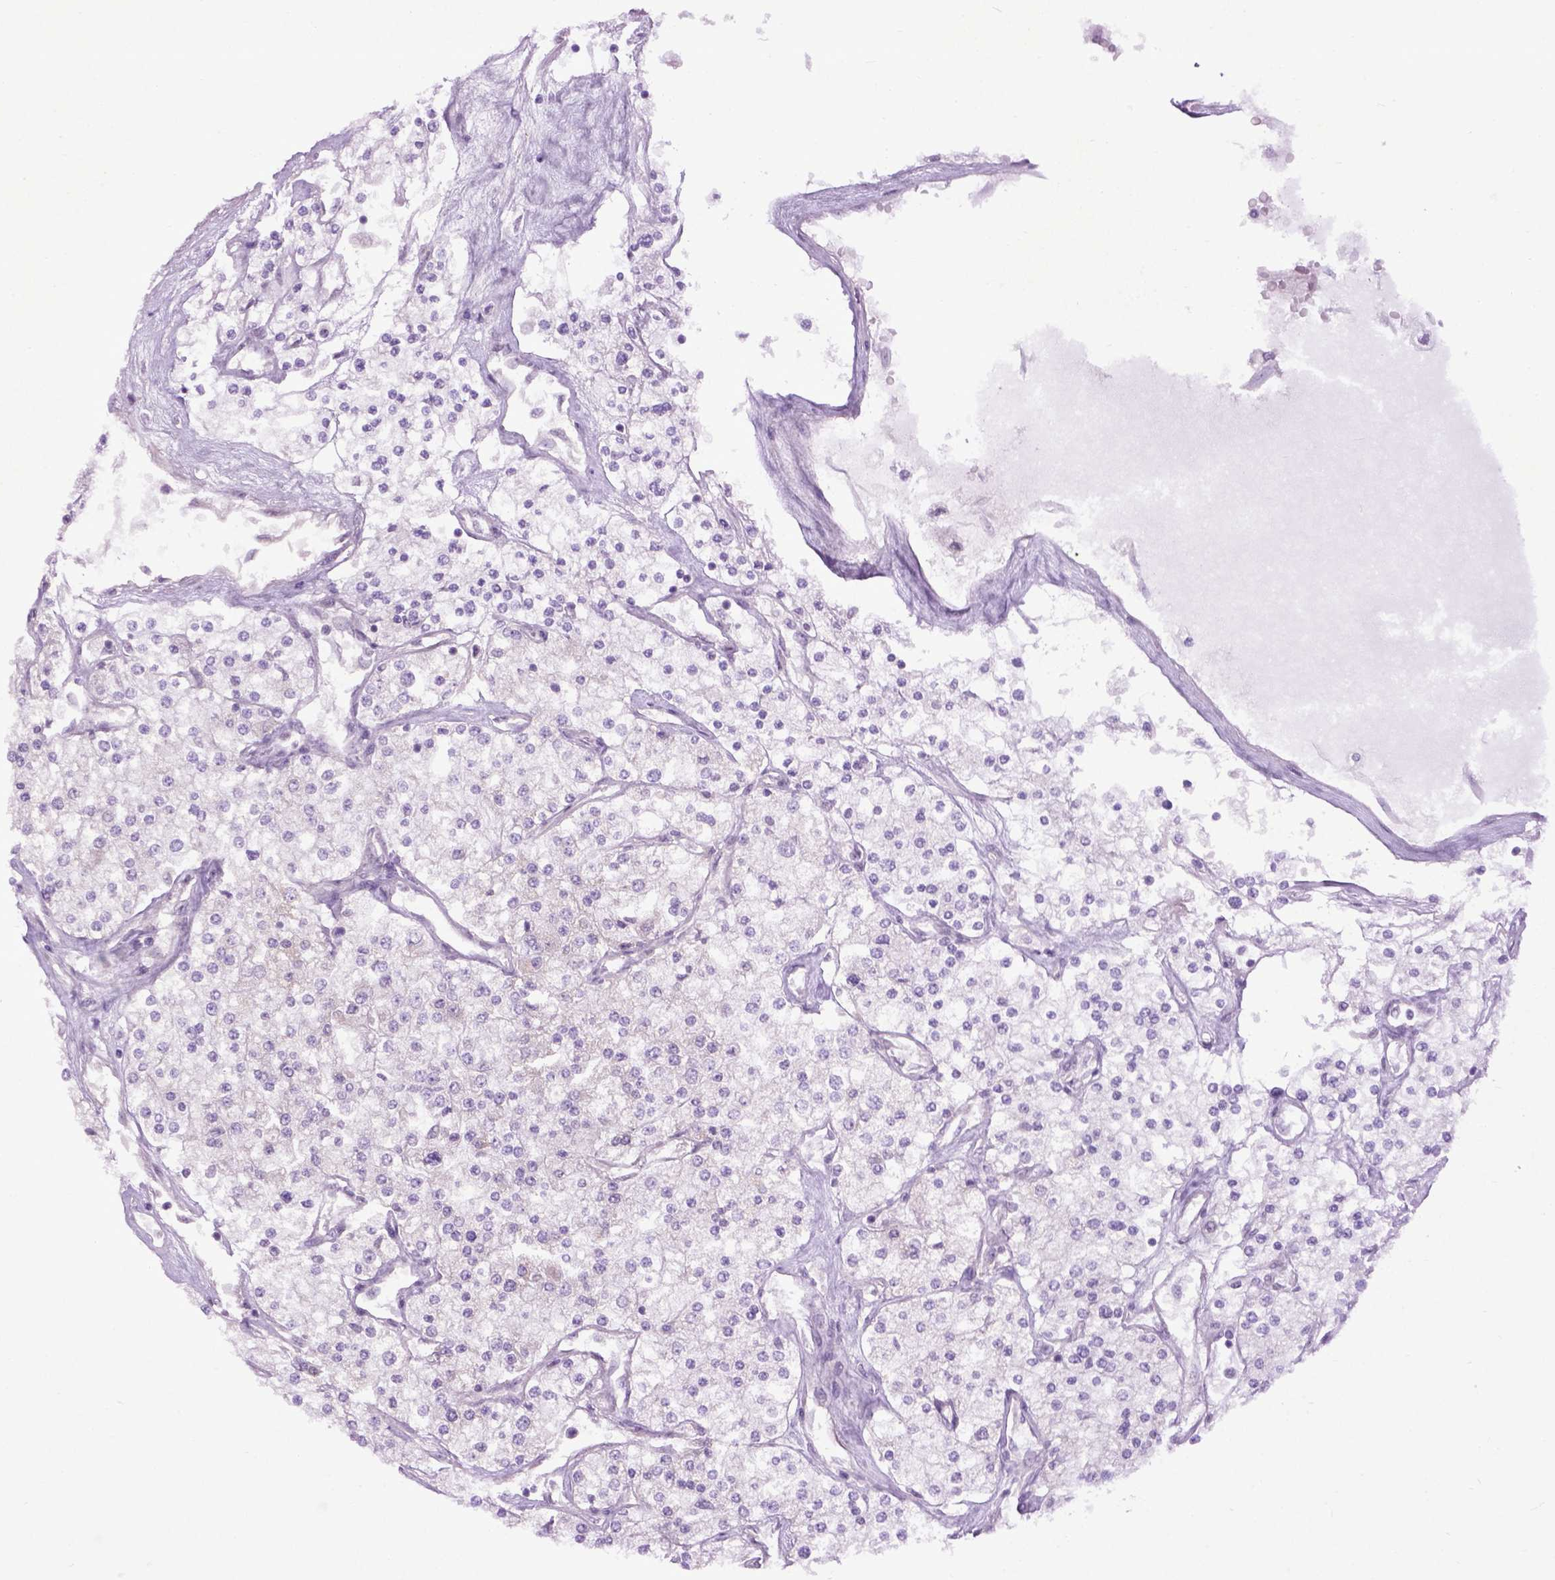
{"staining": {"intensity": "negative", "quantity": "none", "location": "none"}, "tissue": "renal cancer", "cell_type": "Tumor cells", "image_type": "cancer", "snomed": [{"axis": "morphology", "description": "Adenocarcinoma, NOS"}, {"axis": "topography", "description": "Kidney"}], "caption": "Human renal cancer (adenocarcinoma) stained for a protein using immunohistochemistry displays no positivity in tumor cells.", "gene": "EMILIN3", "patient": {"sex": "male", "age": 80}}